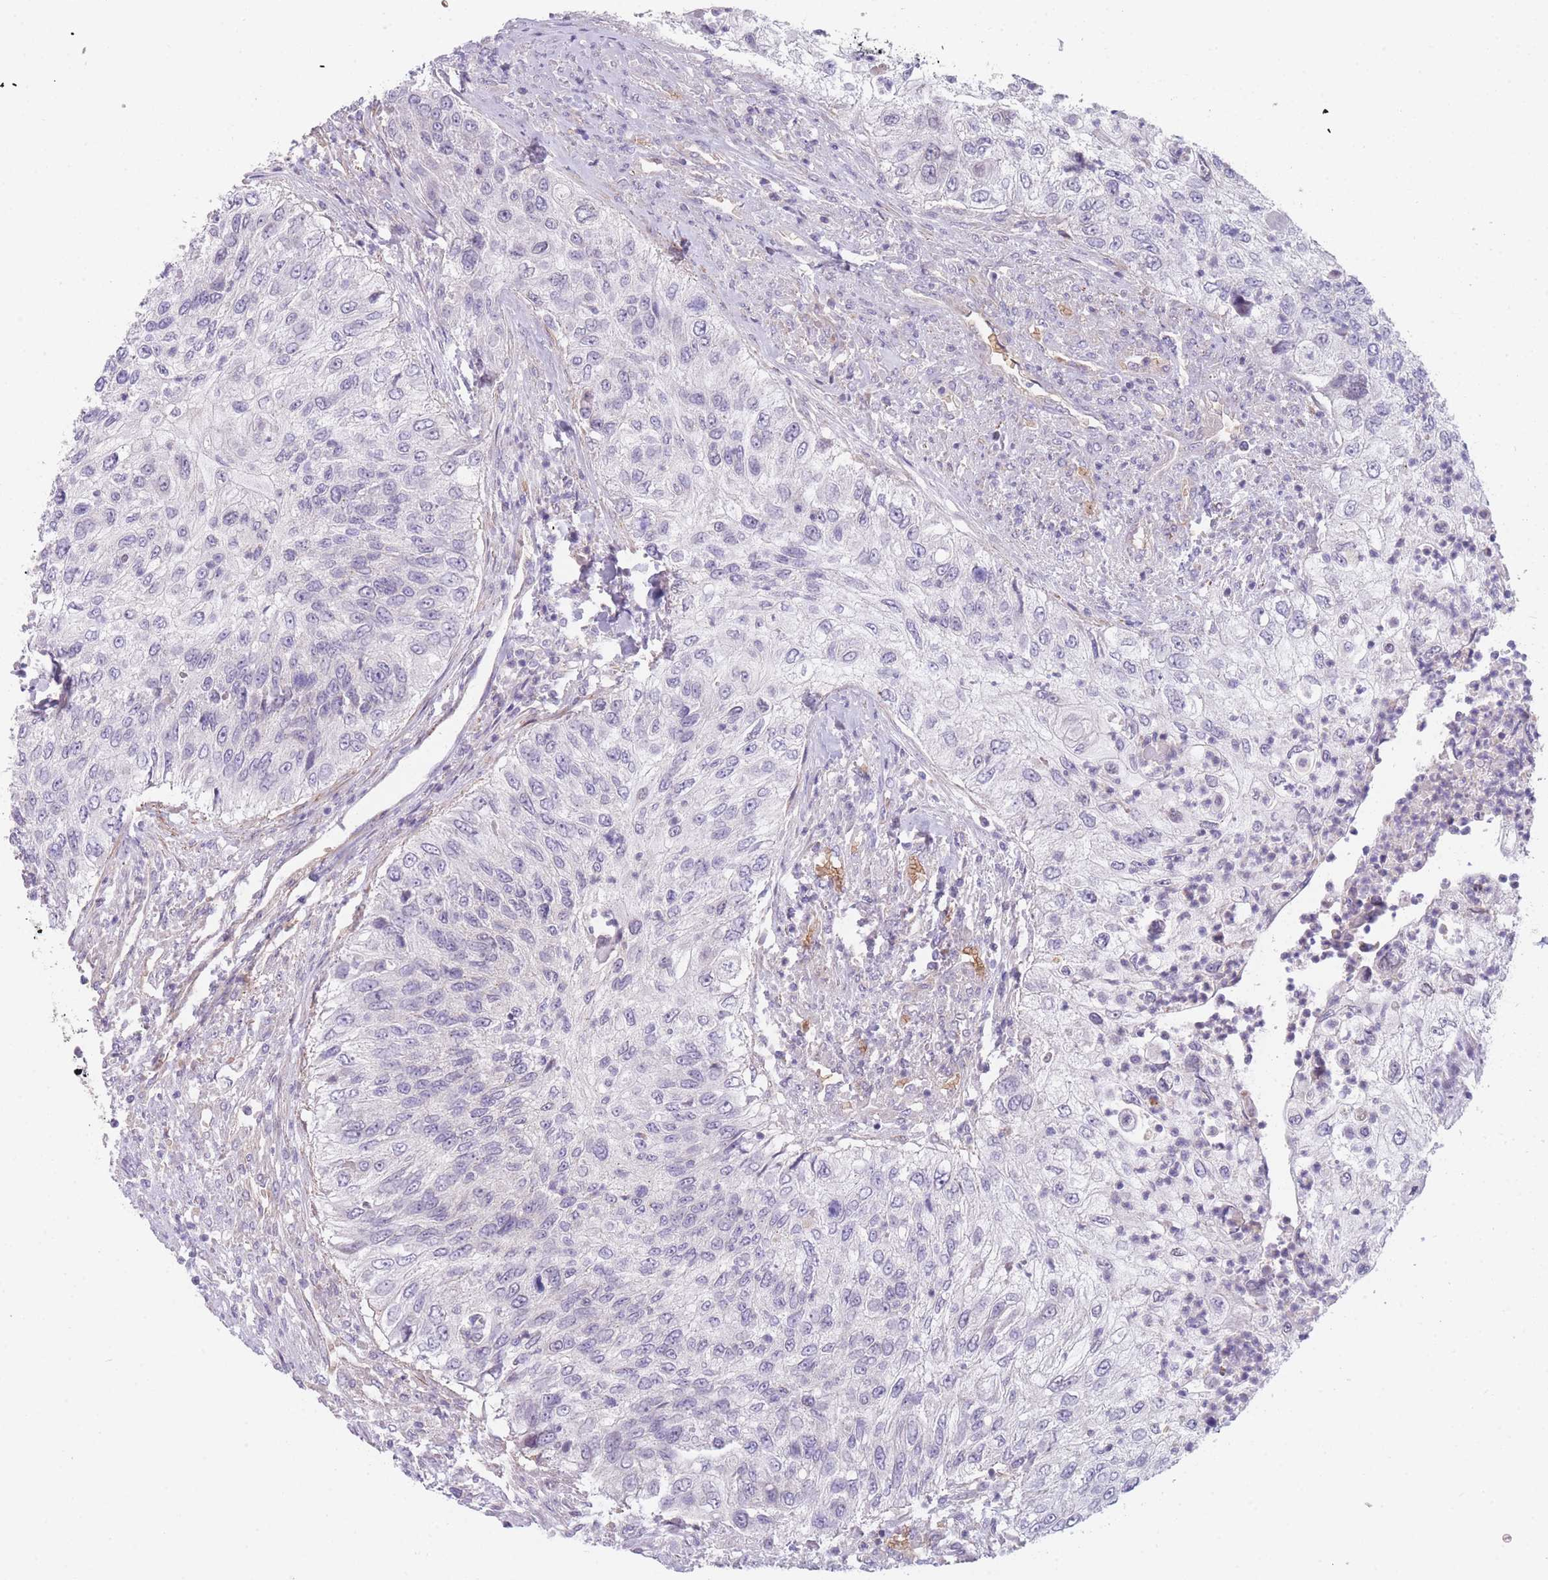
{"staining": {"intensity": "negative", "quantity": "none", "location": "none"}, "tissue": "urothelial cancer", "cell_type": "Tumor cells", "image_type": "cancer", "snomed": [{"axis": "morphology", "description": "Urothelial carcinoma, High grade"}, {"axis": "topography", "description": "Urinary bladder"}], "caption": "Tumor cells are negative for protein expression in human urothelial cancer.", "gene": "SMPD4", "patient": {"sex": "female", "age": 60}}